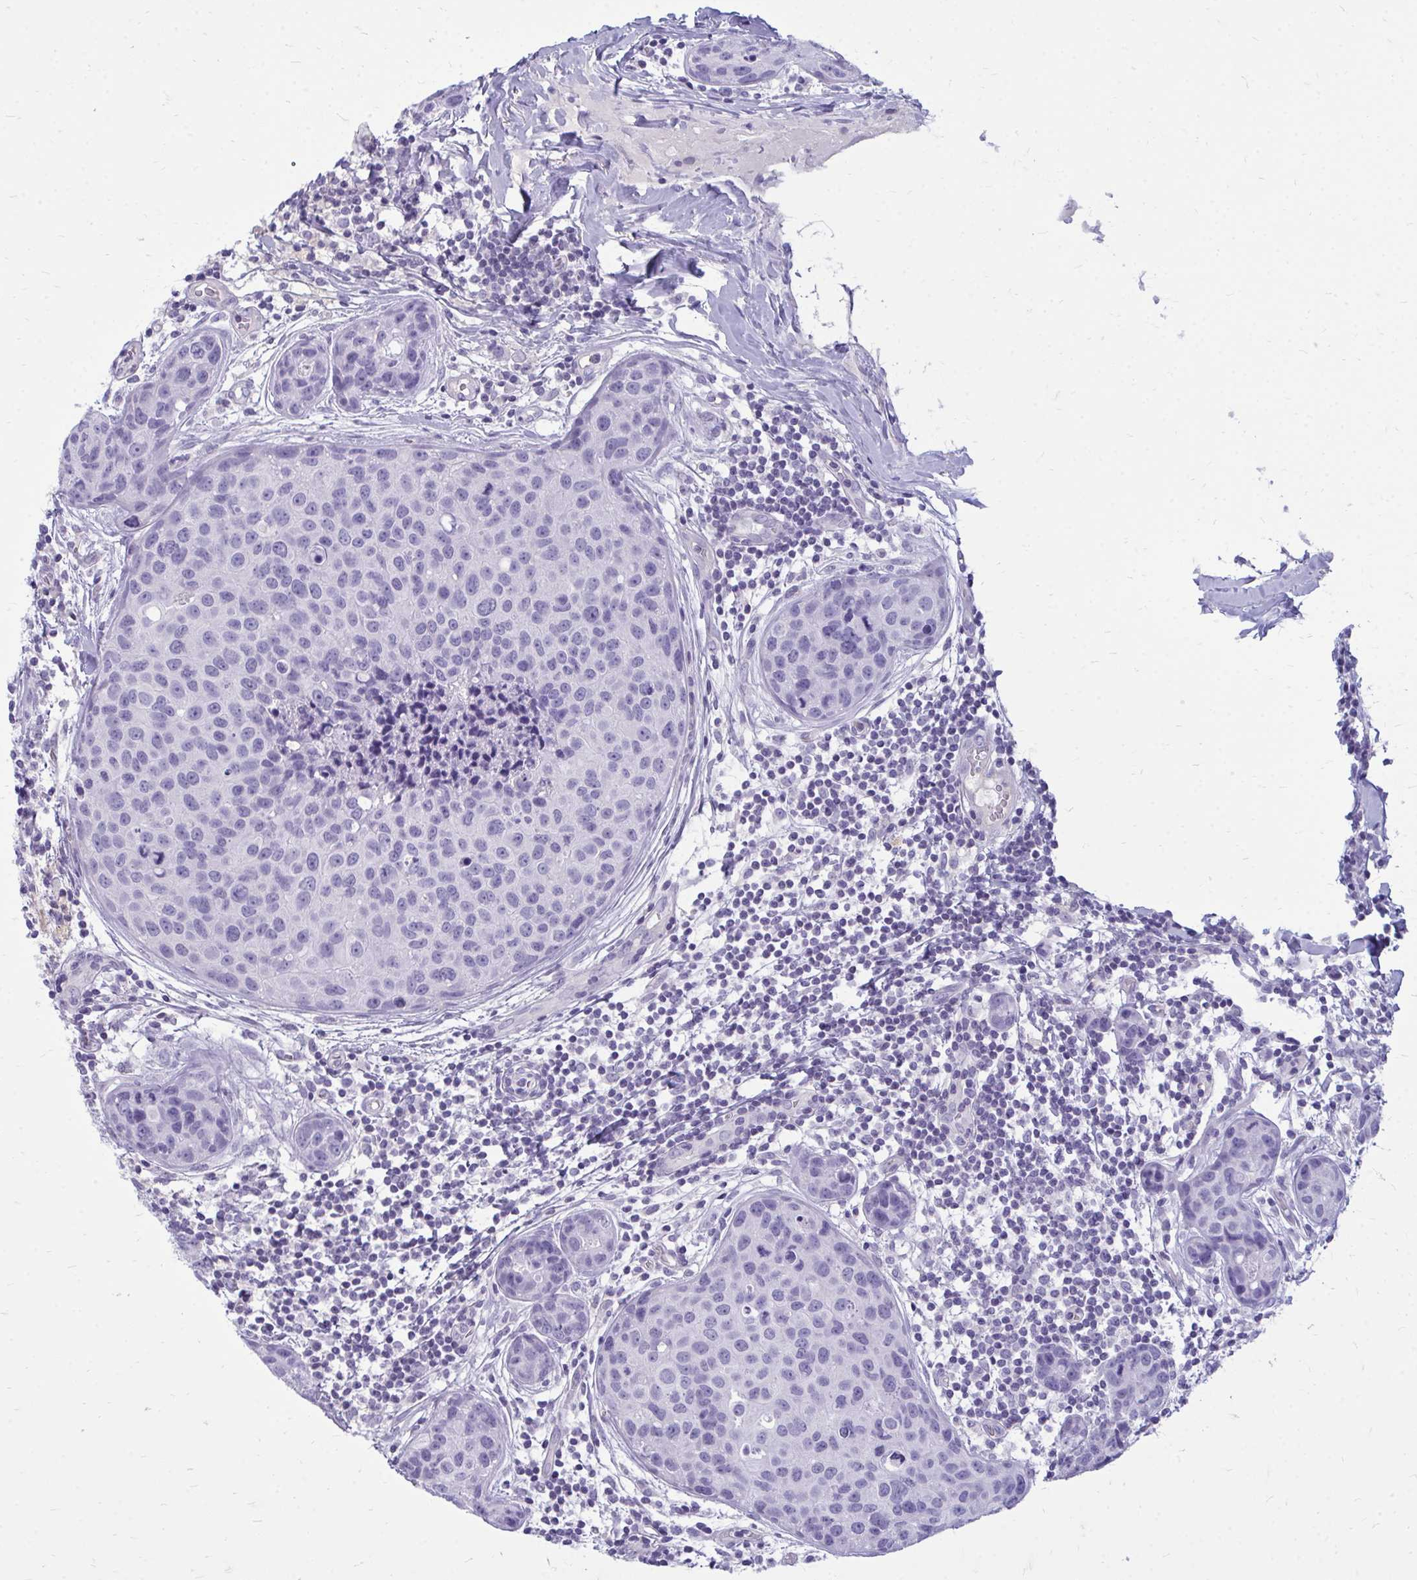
{"staining": {"intensity": "negative", "quantity": "none", "location": "none"}, "tissue": "breast cancer", "cell_type": "Tumor cells", "image_type": "cancer", "snomed": [{"axis": "morphology", "description": "Duct carcinoma"}, {"axis": "topography", "description": "Breast"}], "caption": "Micrograph shows no protein expression in tumor cells of breast cancer (intraductal carcinoma) tissue. (Stains: DAB IHC with hematoxylin counter stain, Microscopy: brightfield microscopy at high magnification).", "gene": "FABP3", "patient": {"sex": "female", "age": 24}}